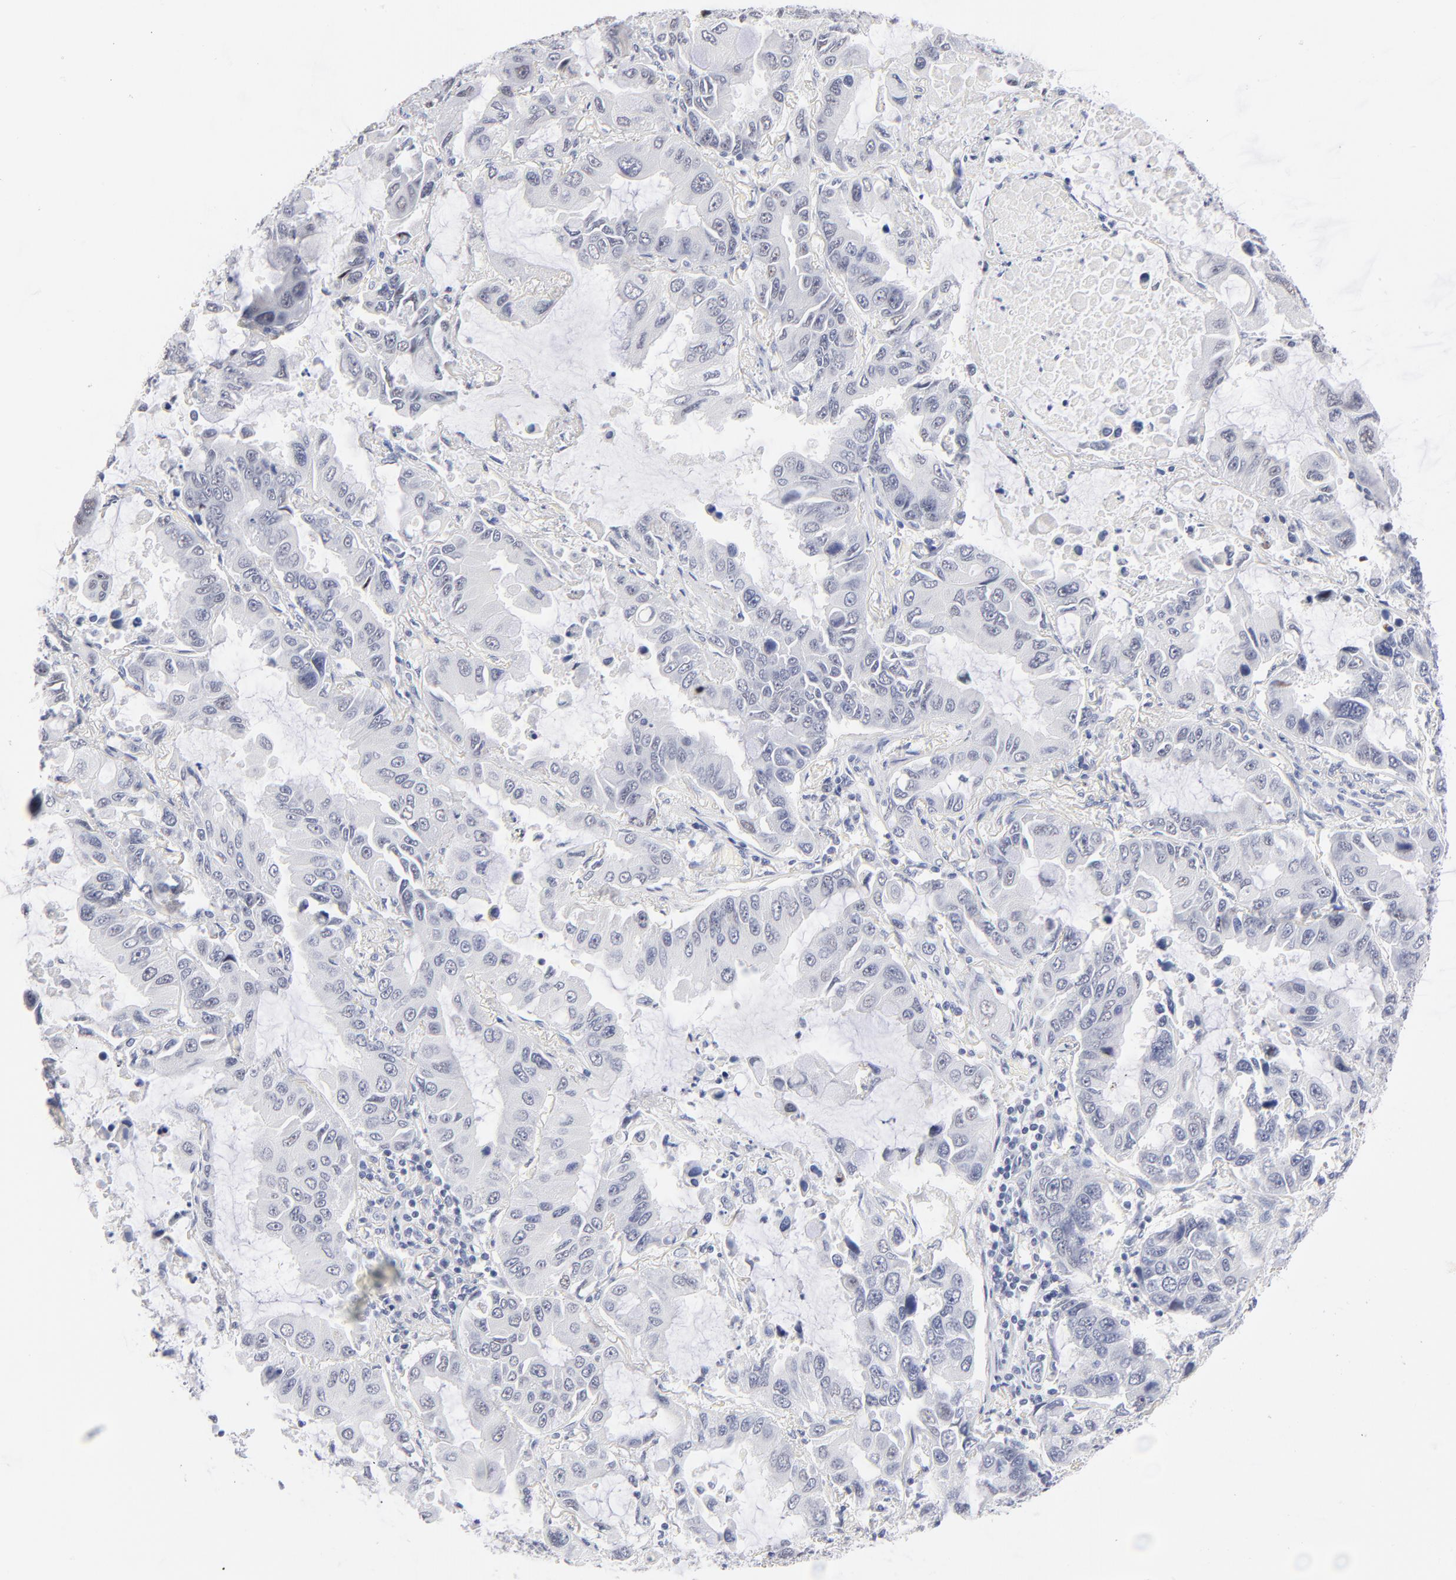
{"staining": {"intensity": "negative", "quantity": "none", "location": "none"}, "tissue": "lung cancer", "cell_type": "Tumor cells", "image_type": "cancer", "snomed": [{"axis": "morphology", "description": "Adenocarcinoma, NOS"}, {"axis": "topography", "description": "Lung"}], "caption": "This is an IHC histopathology image of lung adenocarcinoma. There is no staining in tumor cells.", "gene": "KHNYN", "patient": {"sex": "male", "age": 64}}